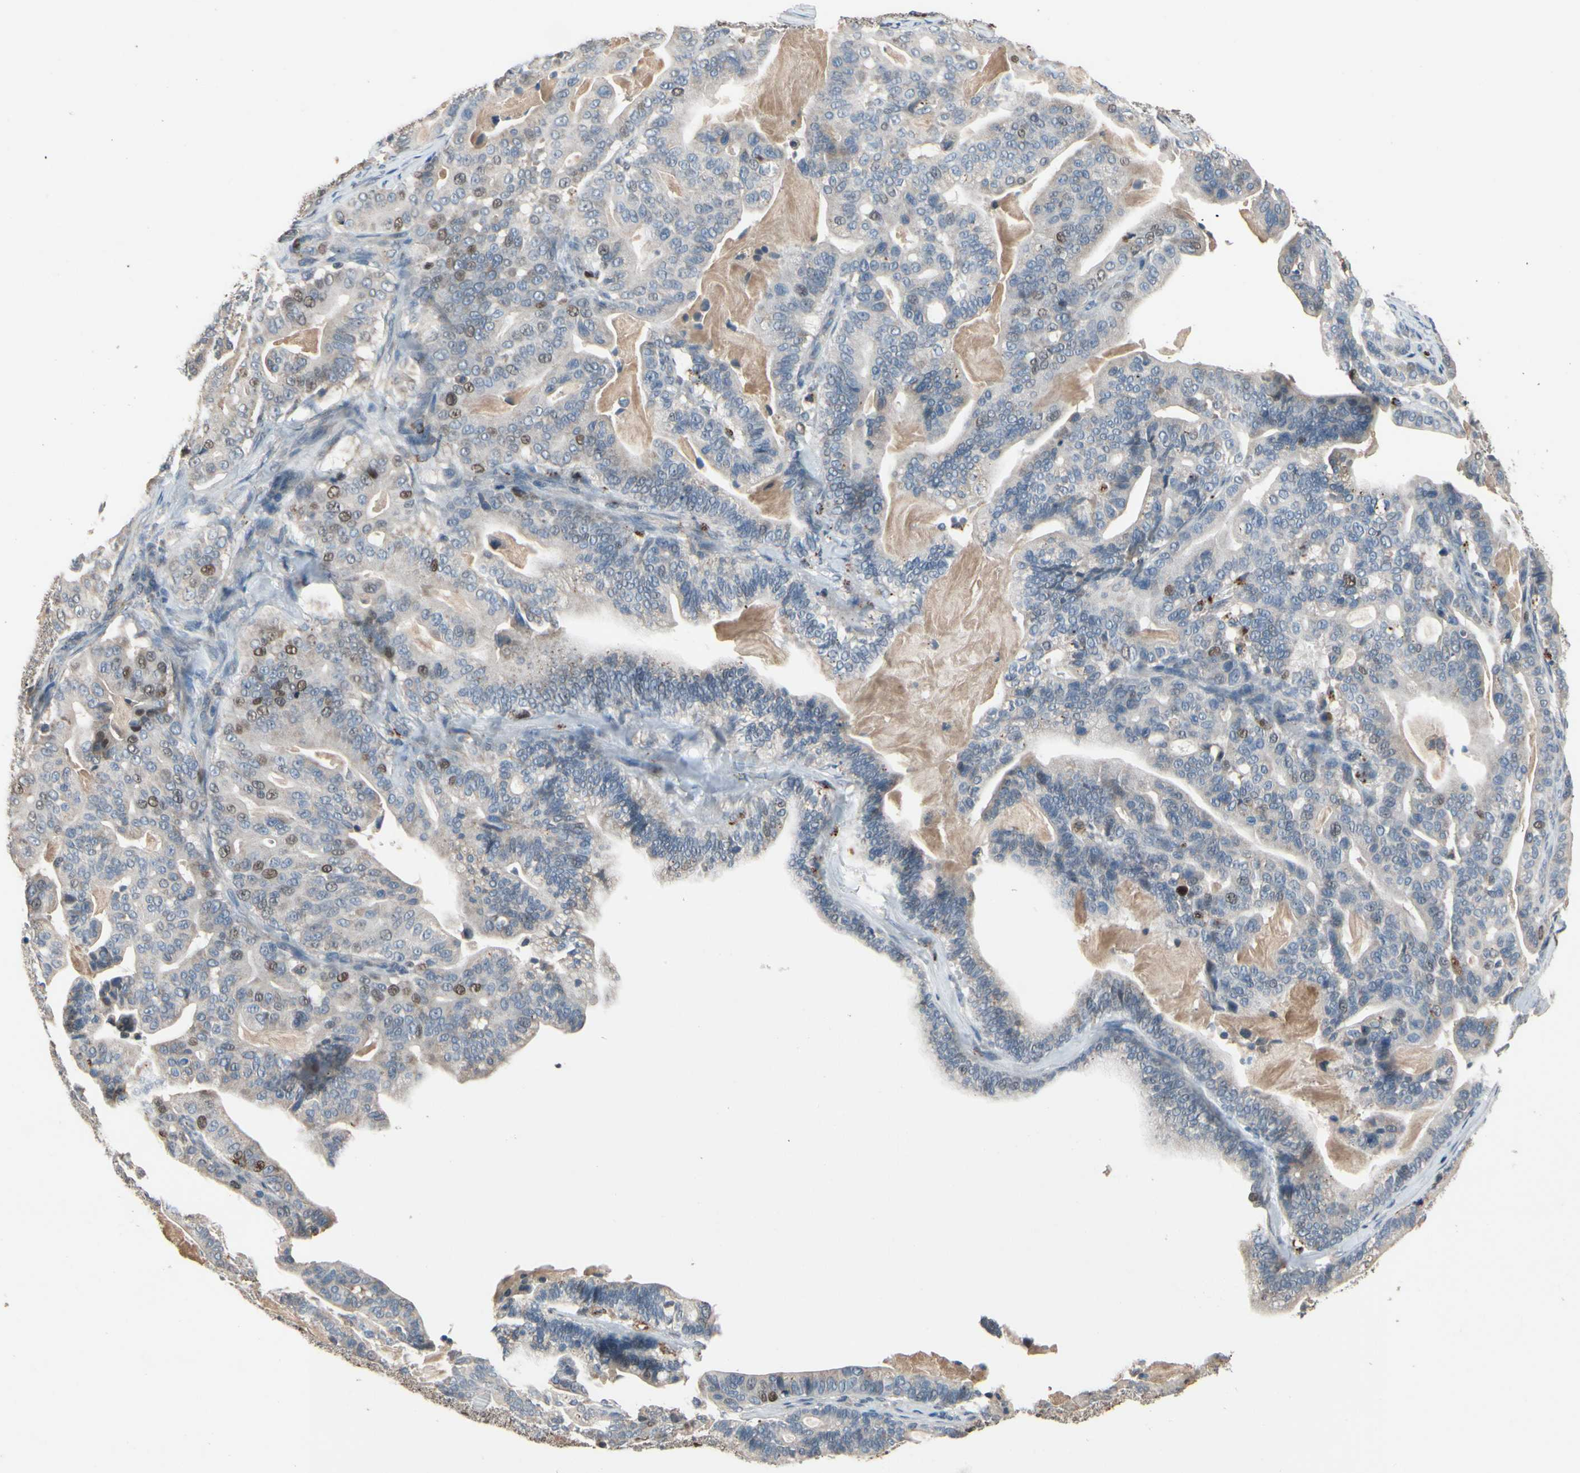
{"staining": {"intensity": "moderate", "quantity": "<25%", "location": "nuclear"}, "tissue": "pancreatic cancer", "cell_type": "Tumor cells", "image_type": "cancer", "snomed": [{"axis": "morphology", "description": "Adenocarcinoma, NOS"}, {"axis": "topography", "description": "Pancreas"}], "caption": "Pancreatic adenocarcinoma was stained to show a protein in brown. There is low levels of moderate nuclear positivity in approximately <25% of tumor cells. The staining is performed using DAB brown chromogen to label protein expression. The nuclei are counter-stained blue using hematoxylin.", "gene": "ZKSCAN4", "patient": {"sex": "male", "age": 63}}